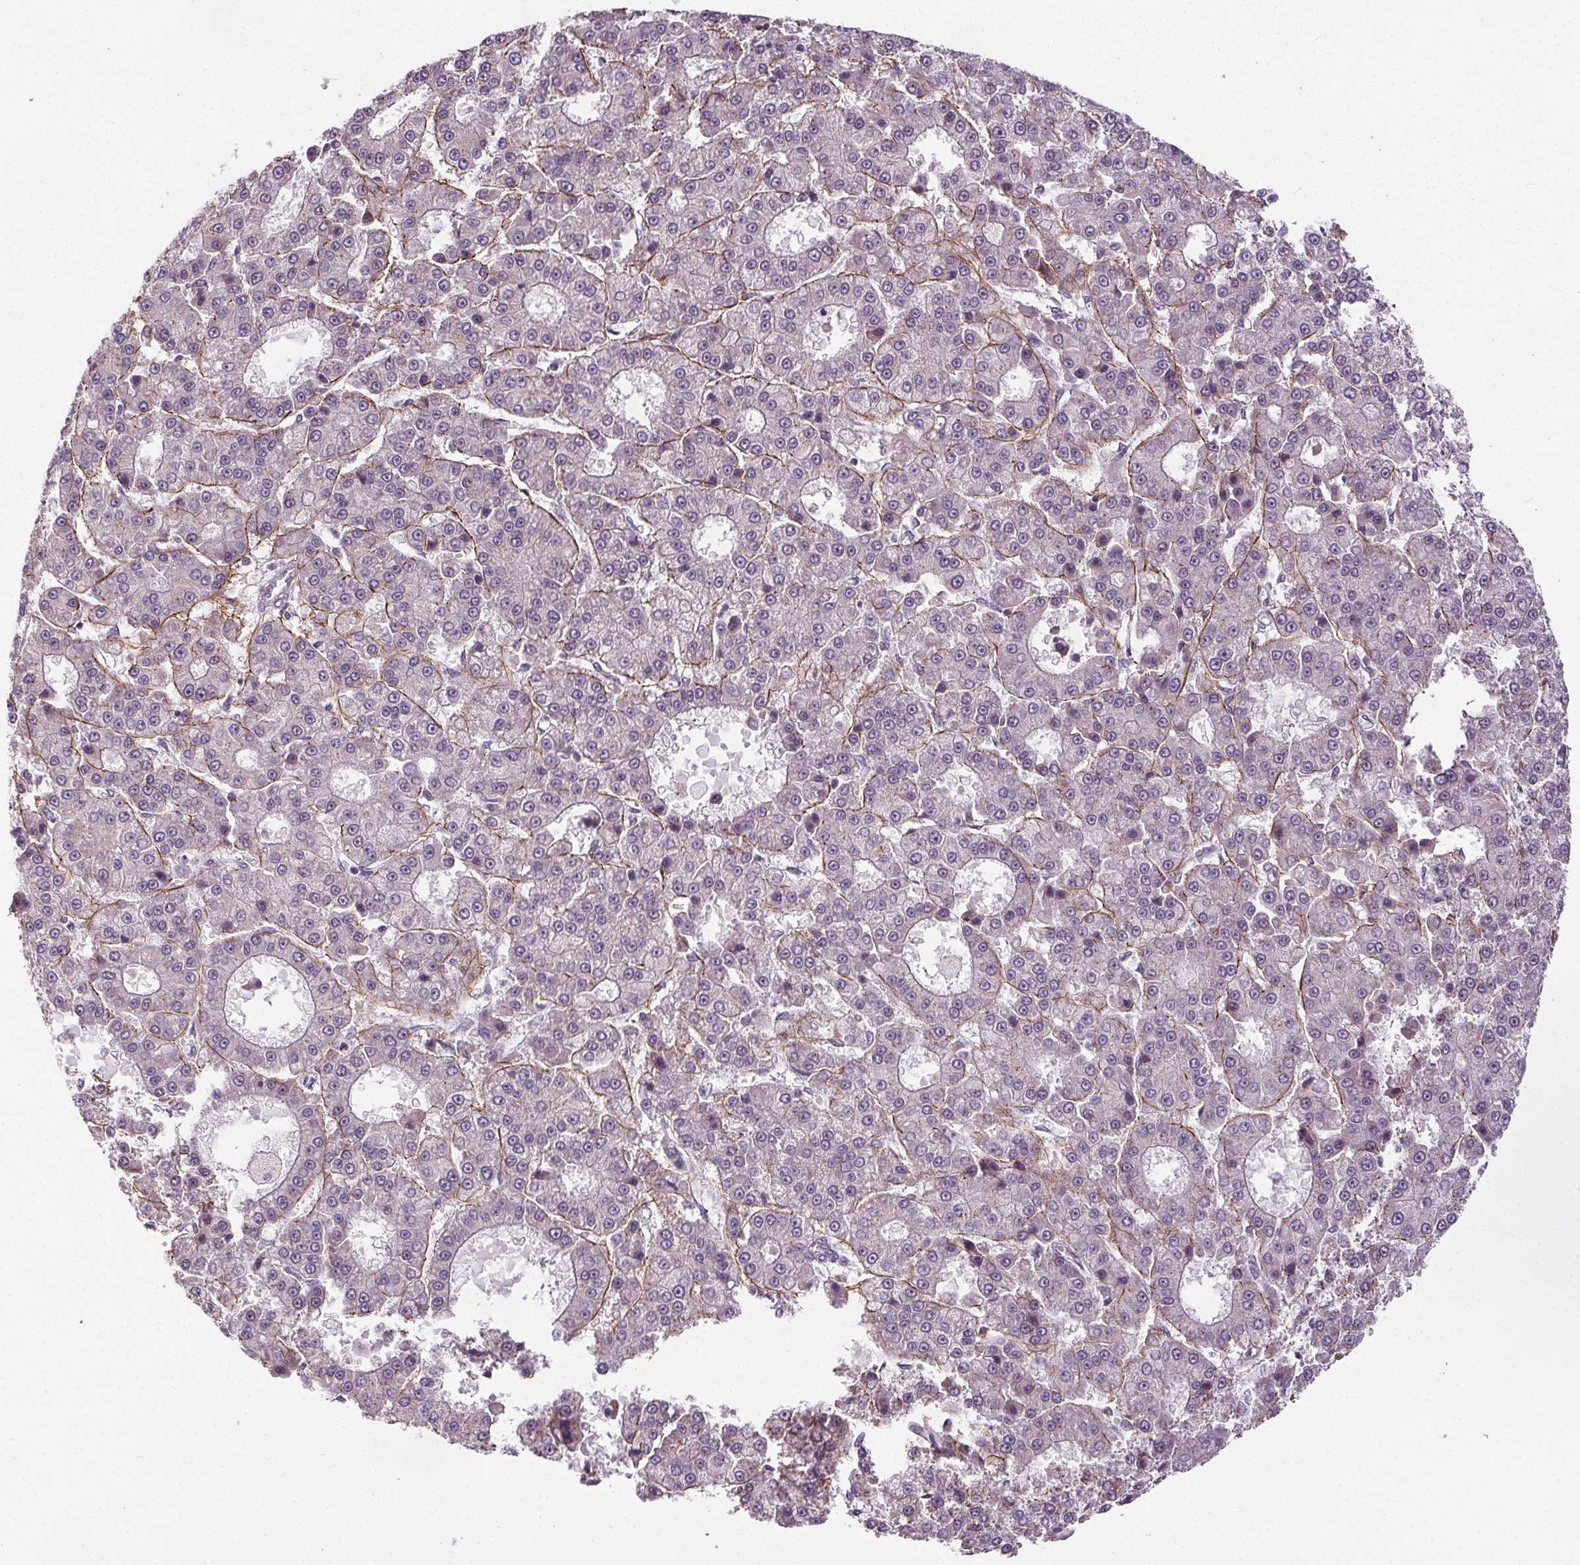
{"staining": {"intensity": "negative", "quantity": "none", "location": "none"}, "tissue": "liver cancer", "cell_type": "Tumor cells", "image_type": "cancer", "snomed": [{"axis": "morphology", "description": "Carcinoma, Hepatocellular, NOS"}, {"axis": "topography", "description": "Liver"}], "caption": "This is an immunohistochemistry (IHC) micrograph of human liver hepatocellular carcinoma. There is no positivity in tumor cells.", "gene": "KIAA0232", "patient": {"sex": "male", "age": 70}}